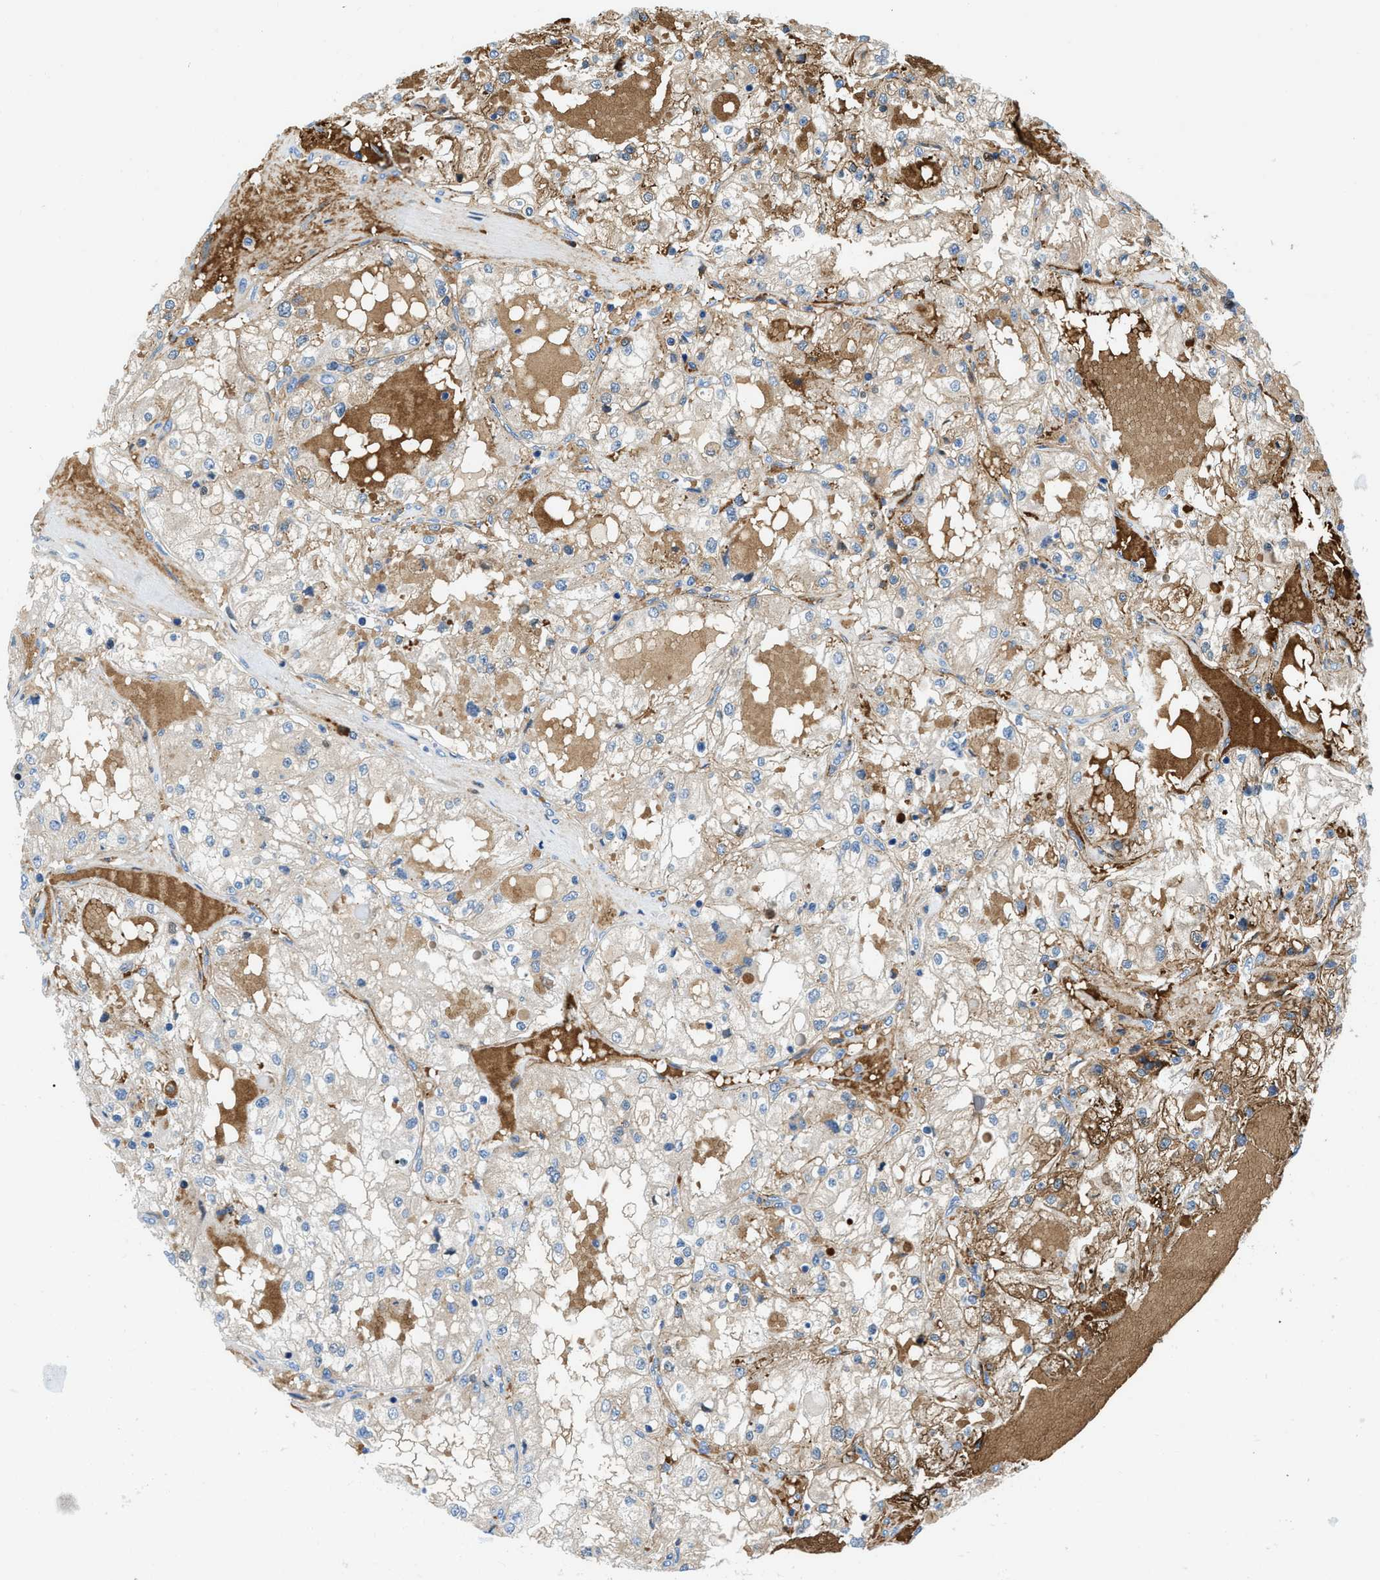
{"staining": {"intensity": "weak", "quantity": "<25%", "location": "cytoplasmic/membranous"}, "tissue": "renal cancer", "cell_type": "Tumor cells", "image_type": "cancer", "snomed": [{"axis": "morphology", "description": "Adenocarcinoma, NOS"}, {"axis": "topography", "description": "Kidney"}], "caption": "Immunohistochemistry (IHC) image of renal cancer stained for a protein (brown), which exhibits no expression in tumor cells.", "gene": "ZNF831", "patient": {"sex": "male", "age": 68}}